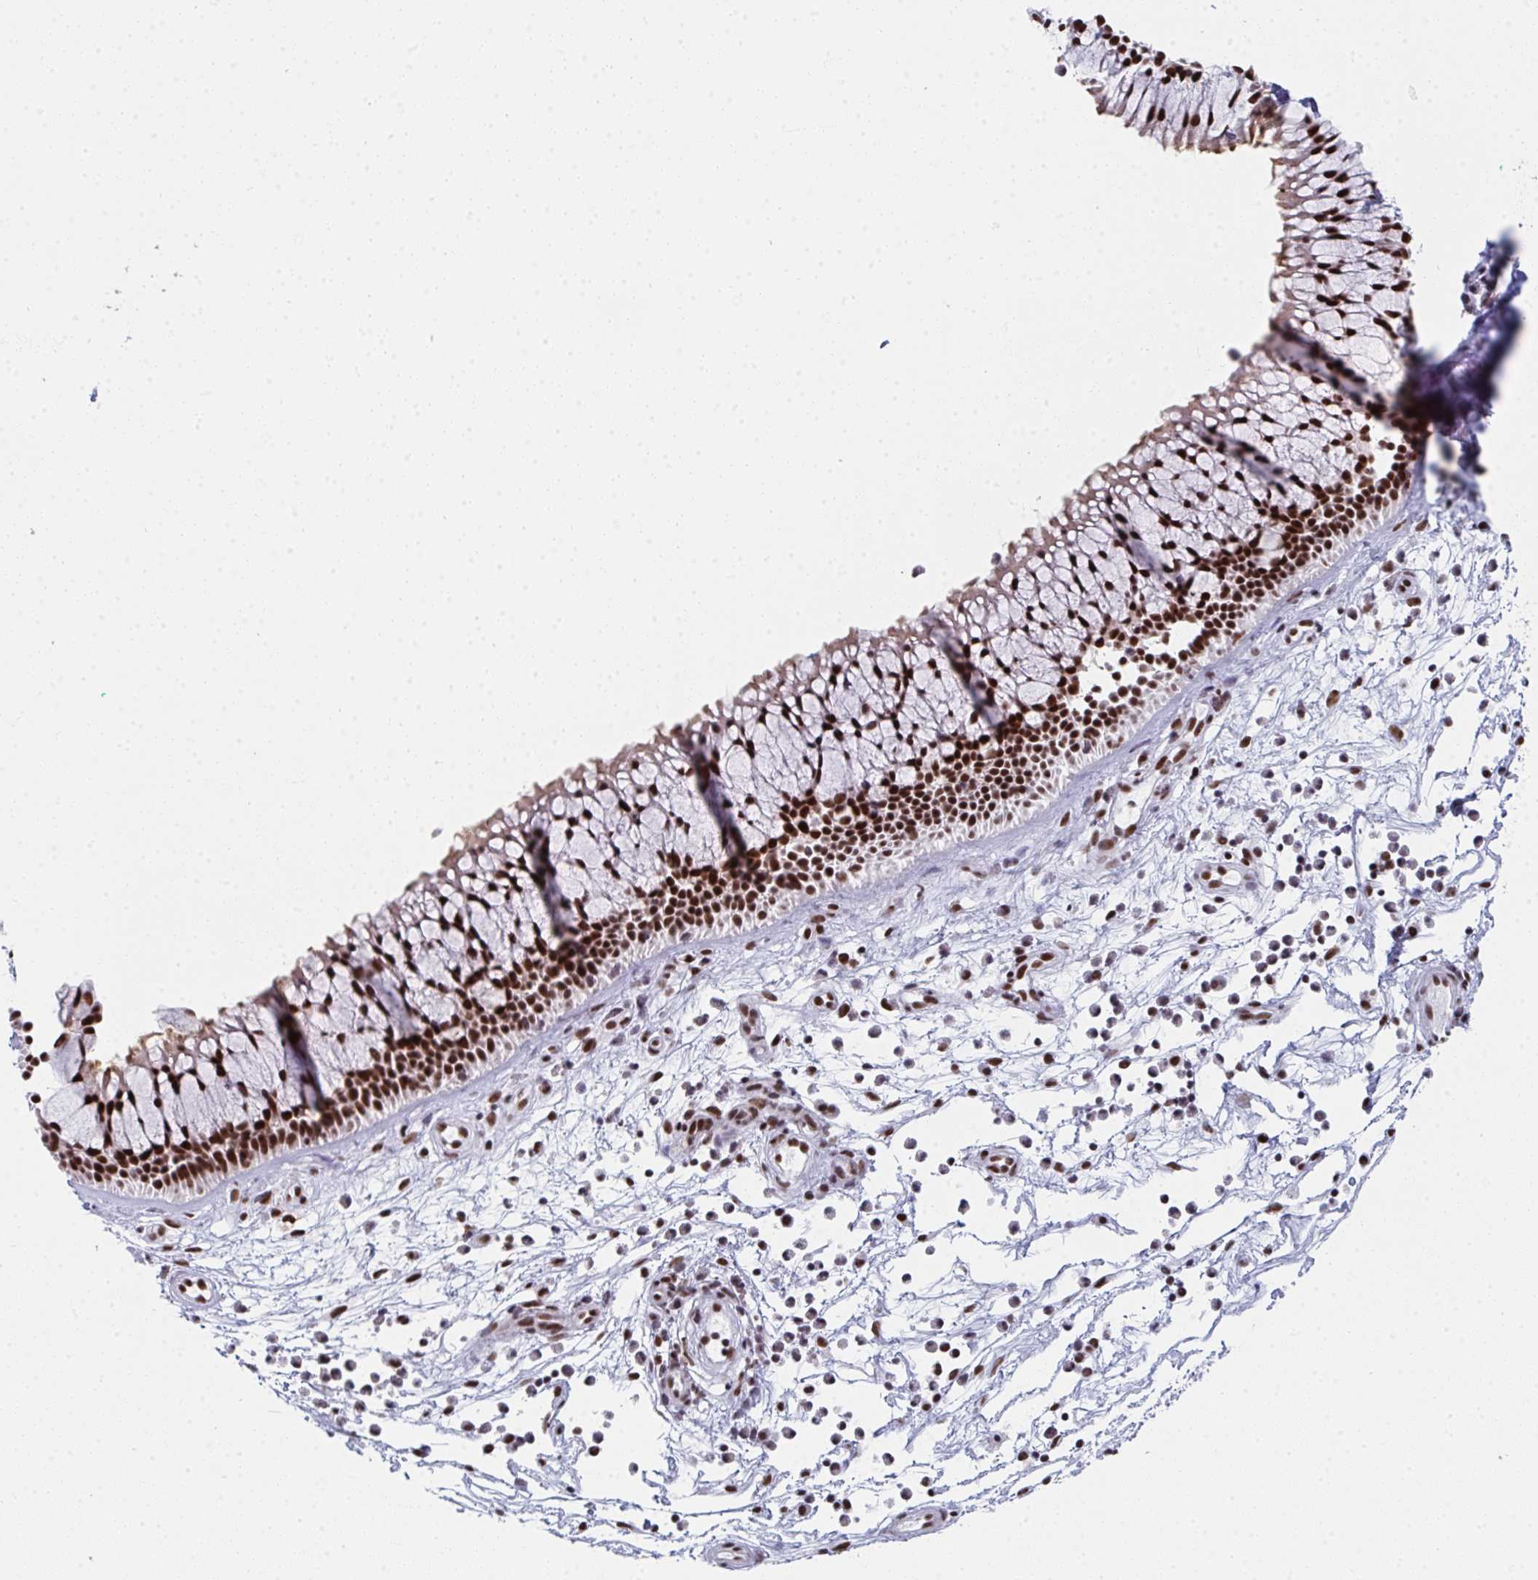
{"staining": {"intensity": "strong", "quantity": ">75%", "location": "nuclear"}, "tissue": "nasopharynx", "cell_type": "Respiratory epithelial cells", "image_type": "normal", "snomed": [{"axis": "morphology", "description": "Normal tissue, NOS"}, {"axis": "topography", "description": "Nasopharynx"}], "caption": "Respiratory epithelial cells exhibit high levels of strong nuclear staining in approximately >75% of cells in unremarkable human nasopharynx.", "gene": "SNRNP70", "patient": {"sex": "male", "age": 56}}